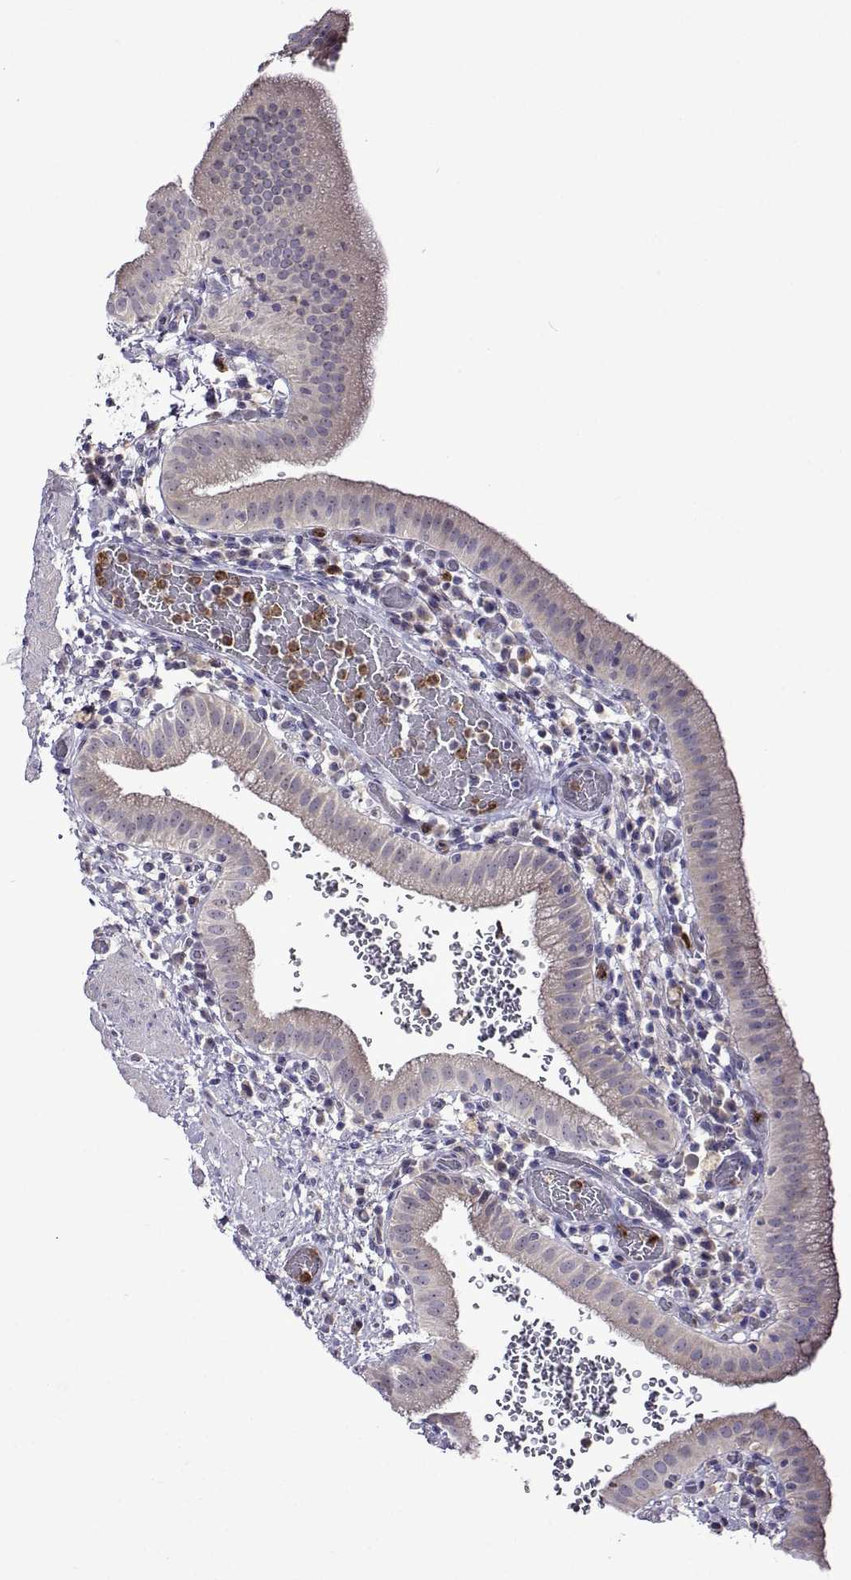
{"staining": {"intensity": "negative", "quantity": "none", "location": "none"}, "tissue": "gallbladder", "cell_type": "Glandular cells", "image_type": "normal", "snomed": [{"axis": "morphology", "description": "Normal tissue, NOS"}, {"axis": "topography", "description": "Gallbladder"}], "caption": "A high-resolution photomicrograph shows IHC staining of normal gallbladder, which shows no significant staining in glandular cells.", "gene": "SULT2A1", "patient": {"sex": "male", "age": 26}}